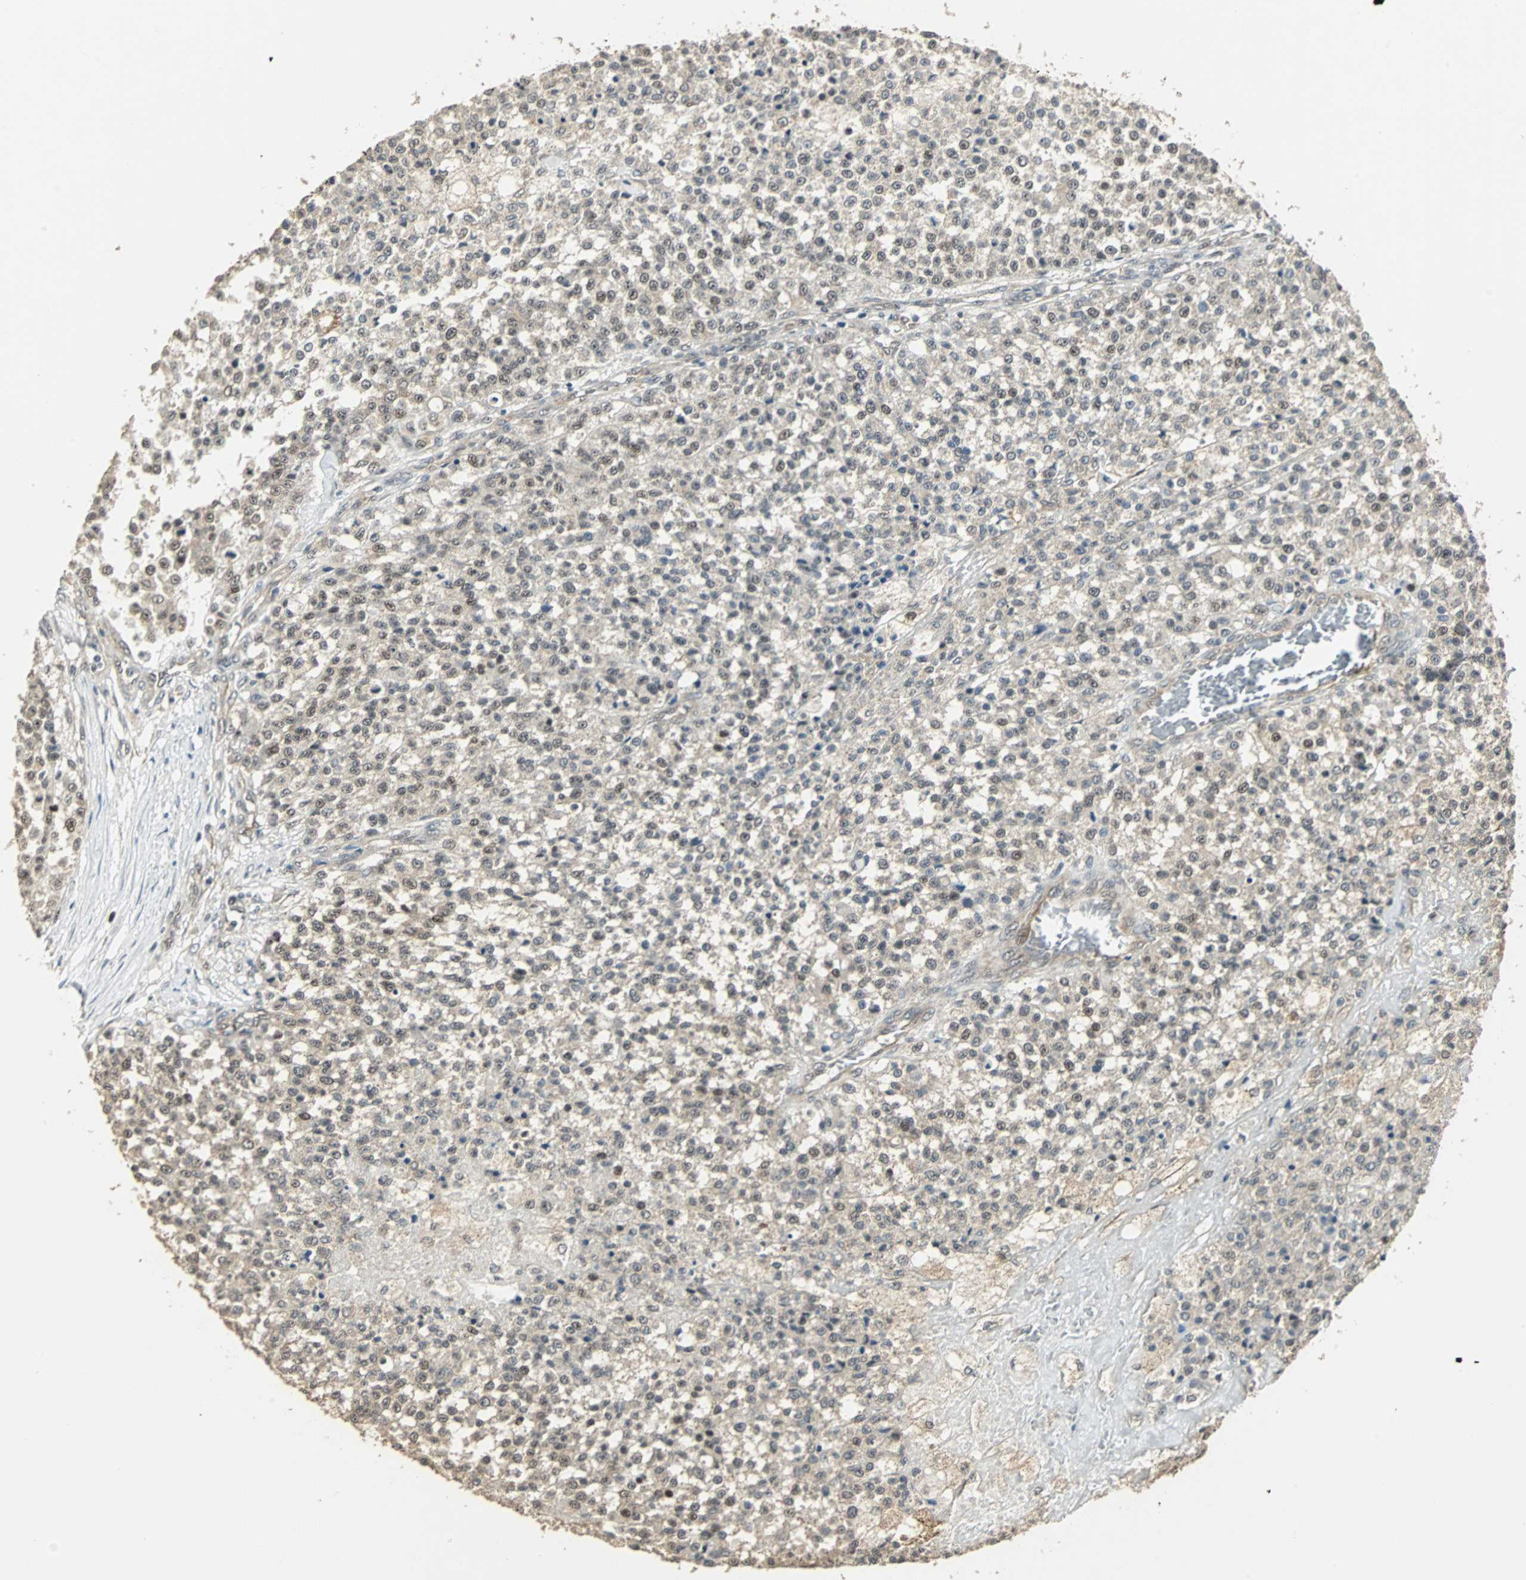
{"staining": {"intensity": "weak", "quantity": "25%-75%", "location": "nuclear"}, "tissue": "testis cancer", "cell_type": "Tumor cells", "image_type": "cancer", "snomed": [{"axis": "morphology", "description": "Seminoma, NOS"}, {"axis": "topography", "description": "Testis"}], "caption": "Immunohistochemical staining of human seminoma (testis) shows weak nuclear protein positivity in about 25%-75% of tumor cells.", "gene": "MED4", "patient": {"sex": "male", "age": 59}}